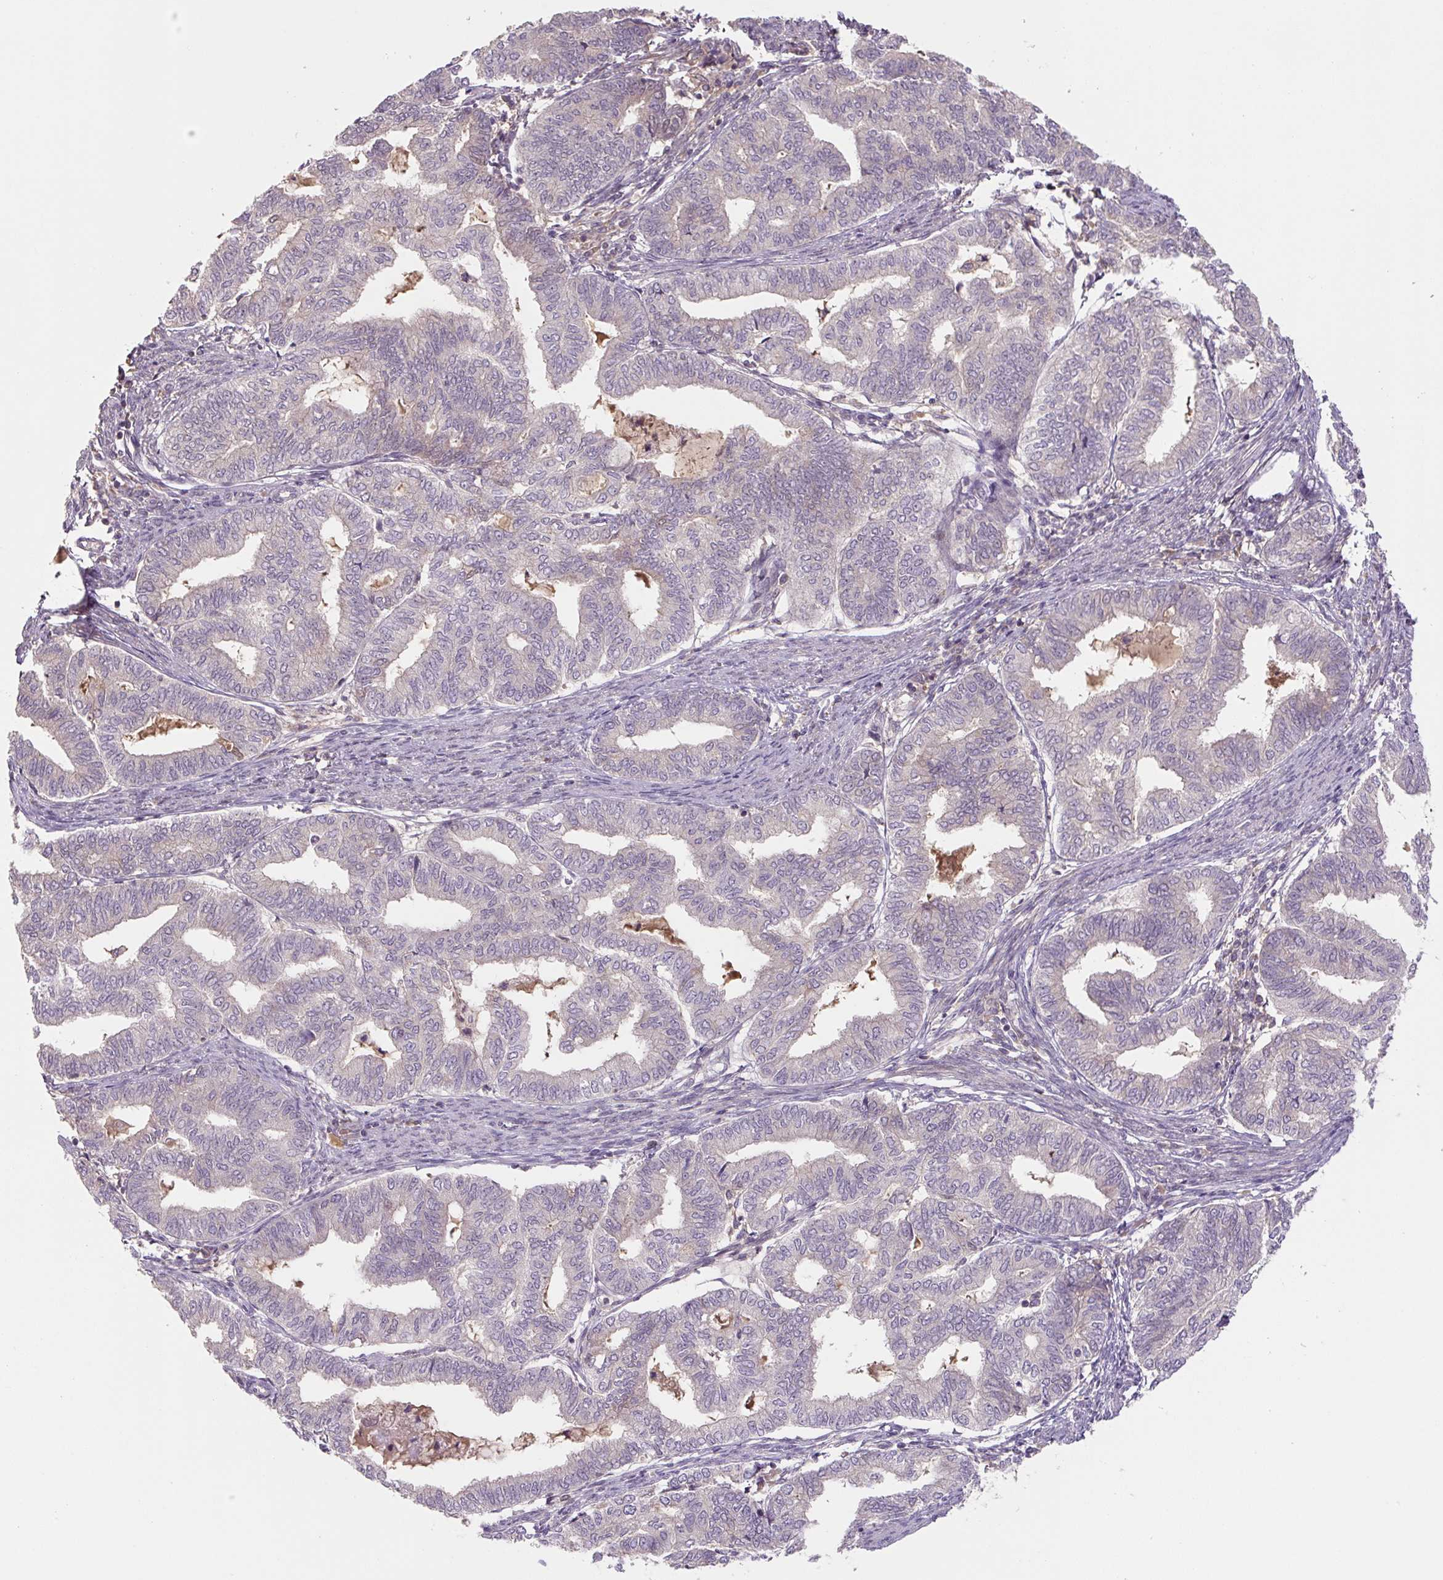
{"staining": {"intensity": "negative", "quantity": "none", "location": "none"}, "tissue": "endometrial cancer", "cell_type": "Tumor cells", "image_type": "cancer", "snomed": [{"axis": "morphology", "description": "Adenocarcinoma, NOS"}, {"axis": "topography", "description": "Endometrium"}], "caption": "Endometrial cancer was stained to show a protein in brown. There is no significant staining in tumor cells. (DAB immunohistochemistry (IHC), high magnification).", "gene": "C2orf73", "patient": {"sex": "female", "age": 79}}